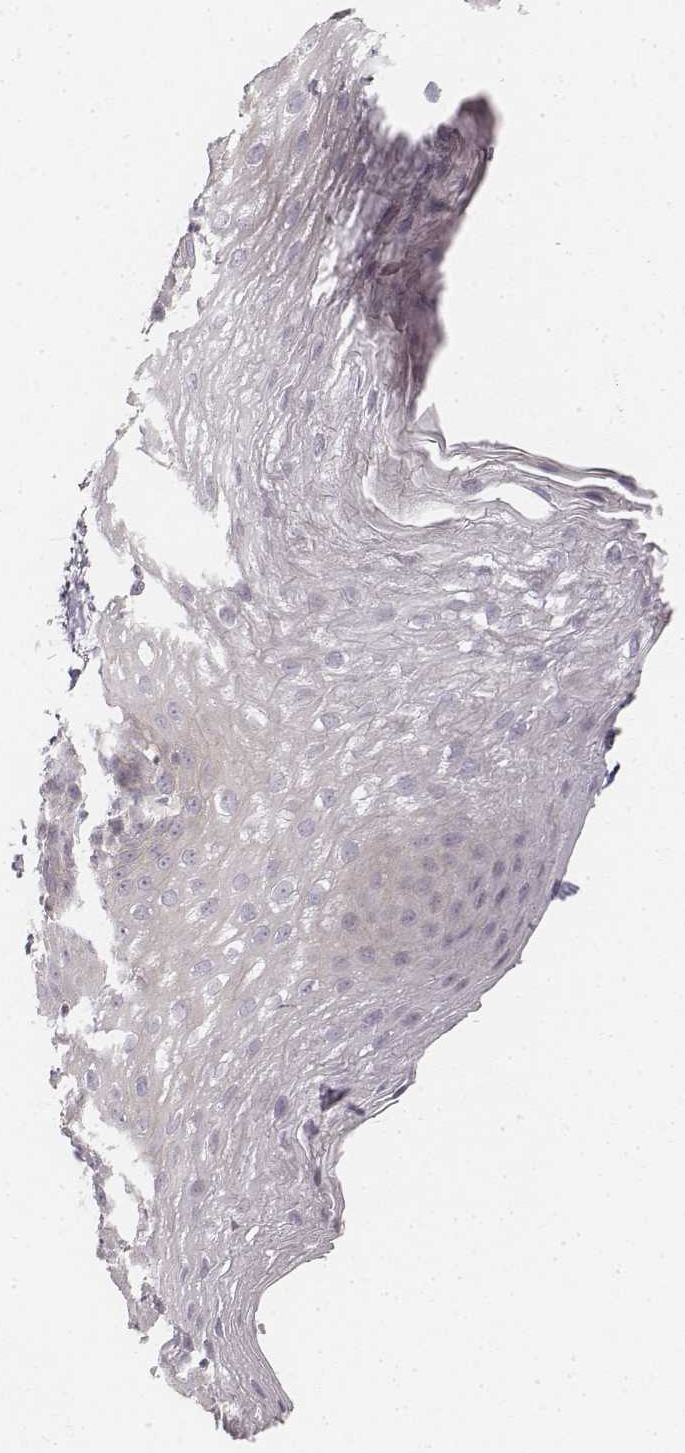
{"staining": {"intensity": "negative", "quantity": "none", "location": "none"}, "tissue": "esophagus", "cell_type": "Squamous epithelial cells", "image_type": "normal", "snomed": [{"axis": "morphology", "description": "Normal tissue, NOS"}, {"axis": "topography", "description": "Esophagus"}], "caption": "A micrograph of human esophagus is negative for staining in squamous epithelial cells. (DAB immunohistochemistry (IHC), high magnification).", "gene": "DSG4", "patient": {"sex": "female", "age": 81}}